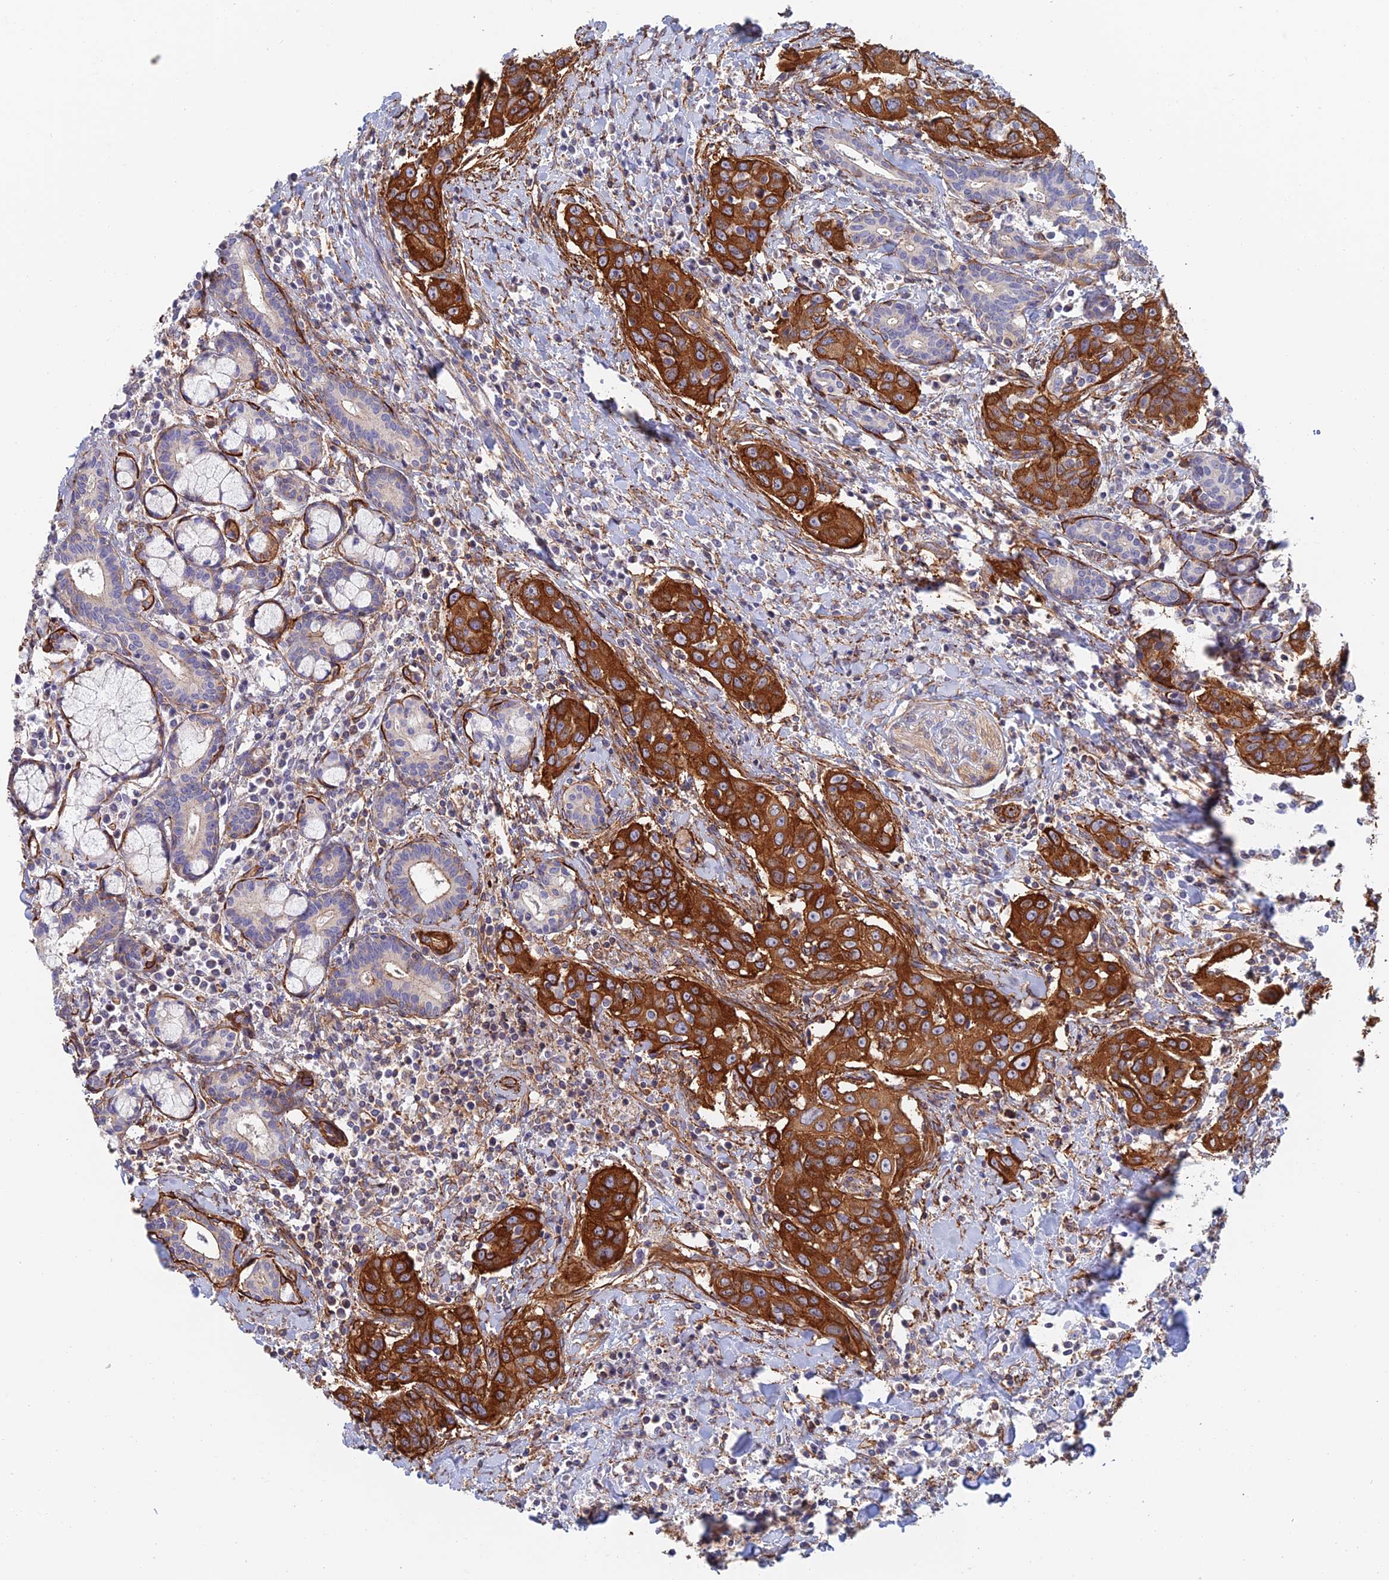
{"staining": {"intensity": "strong", "quantity": ">75%", "location": "cytoplasmic/membranous"}, "tissue": "head and neck cancer", "cell_type": "Tumor cells", "image_type": "cancer", "snomed": [{"axis": "morphology", "description": "Squamous cell carcinoma, NOS"}, {"axis": "topography", "description": "Oral tissue"}, {"axis": "topography", "description": "Head-Neck"}], "caption": "High-magnification brightfield microscopy of squamous cell carcinoma (head and neck) stained with DAB (brown) and counterstained with hematoxylin (blue). tumor cells exhibit strong cytoplasmic/membranous staining is identified in approximately>75% of cells.", "gene": "PAK4", "patient": {"sex": "female", "age": 50}}